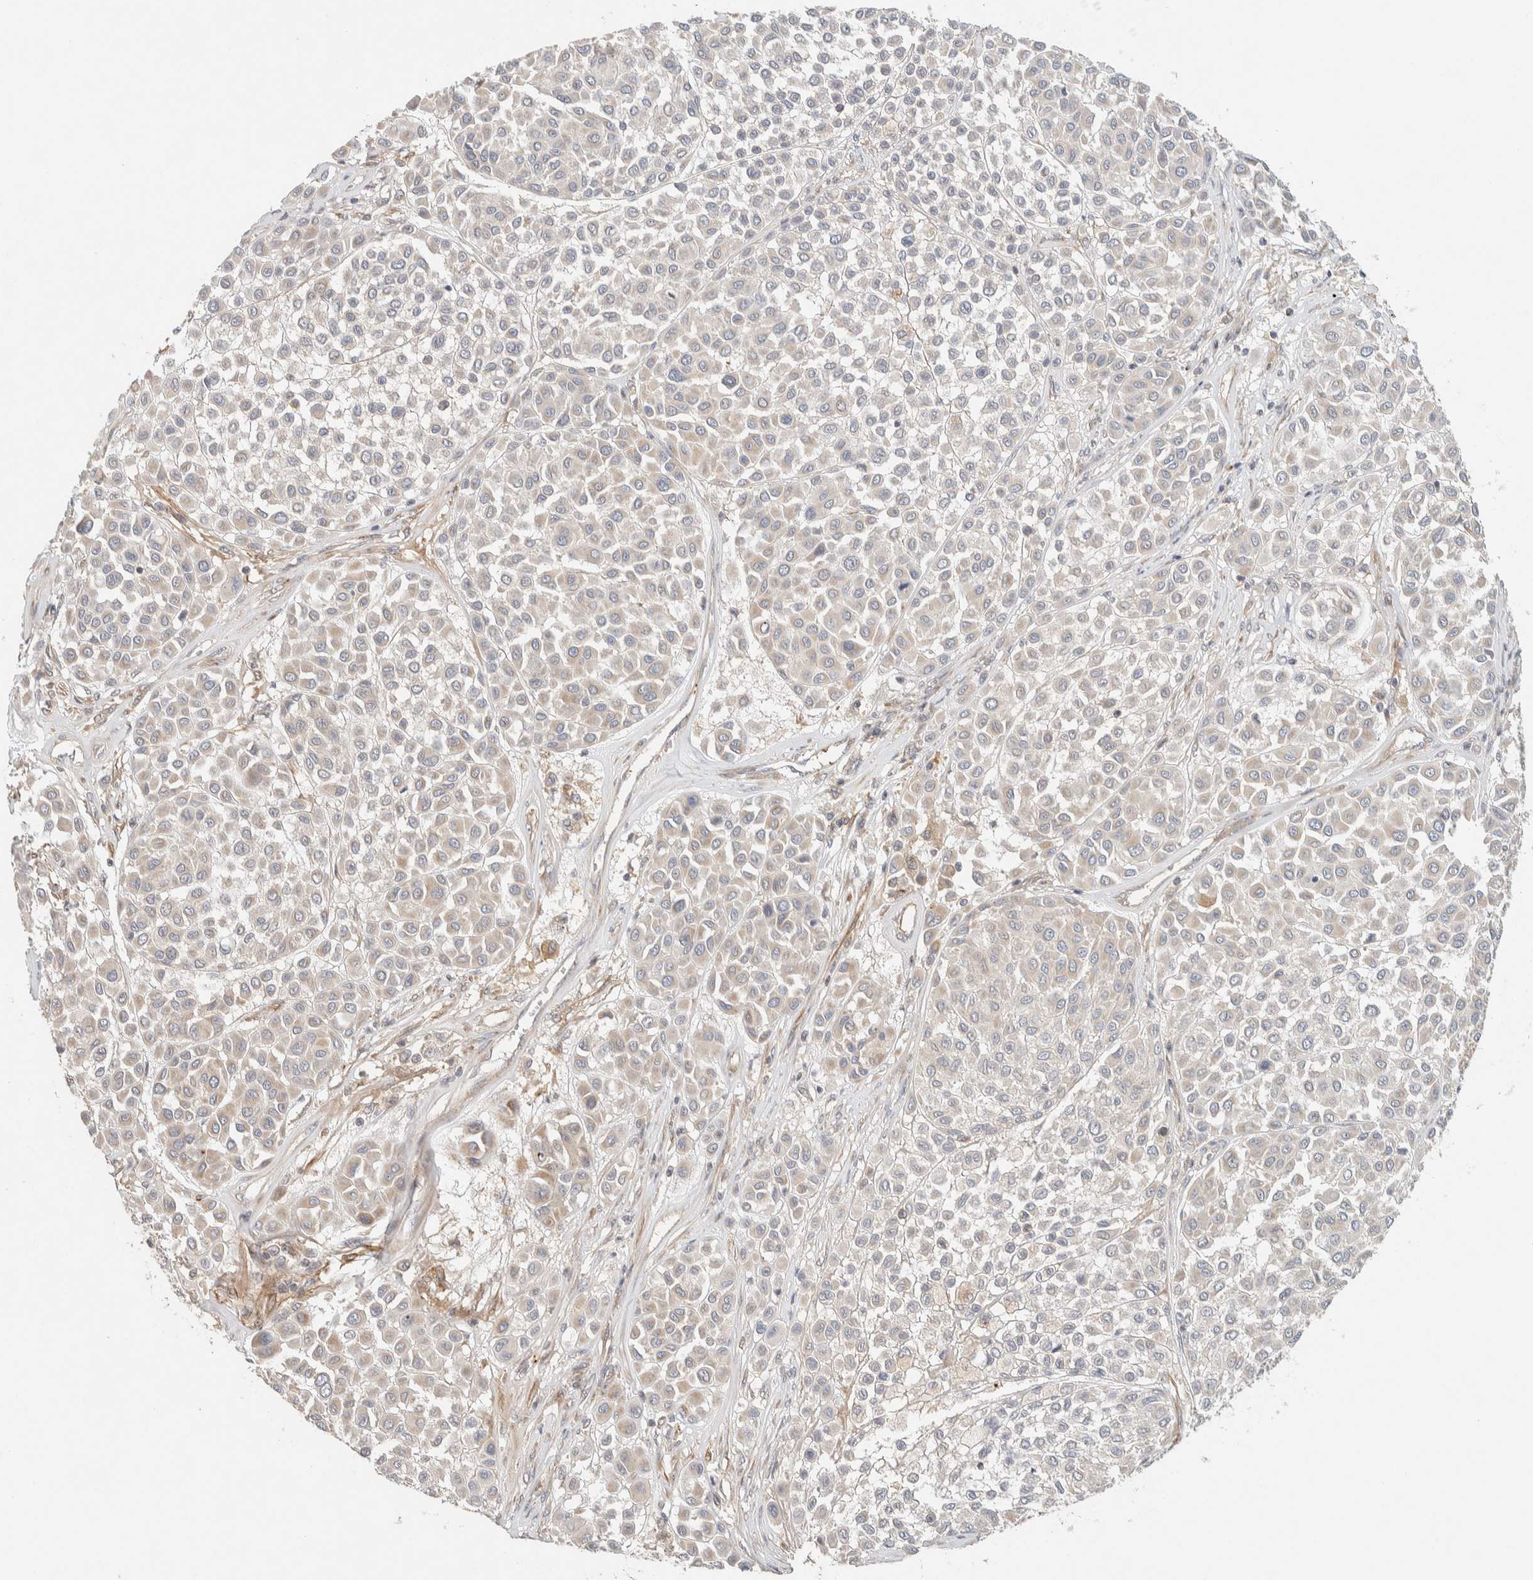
{"staining": {"intensity": "negative", "quantity": "none", "location": "none"}, "tissue": "melanoma", "cell_type": "Tumor cells", "image_type": "cancer", "snomed": [{"axis": "morphology", "description": "Malignant melanoma, Metastatic site"}, {"axis": "topography", "description": "Soft tissue"}], "caption": "A micrograph of malignant melanoma (metastatic site) stained for a protein reveals no brown staining in tumor cells.", "gene": "KIF9", "patient": {"sex": "male", "age": 41}}